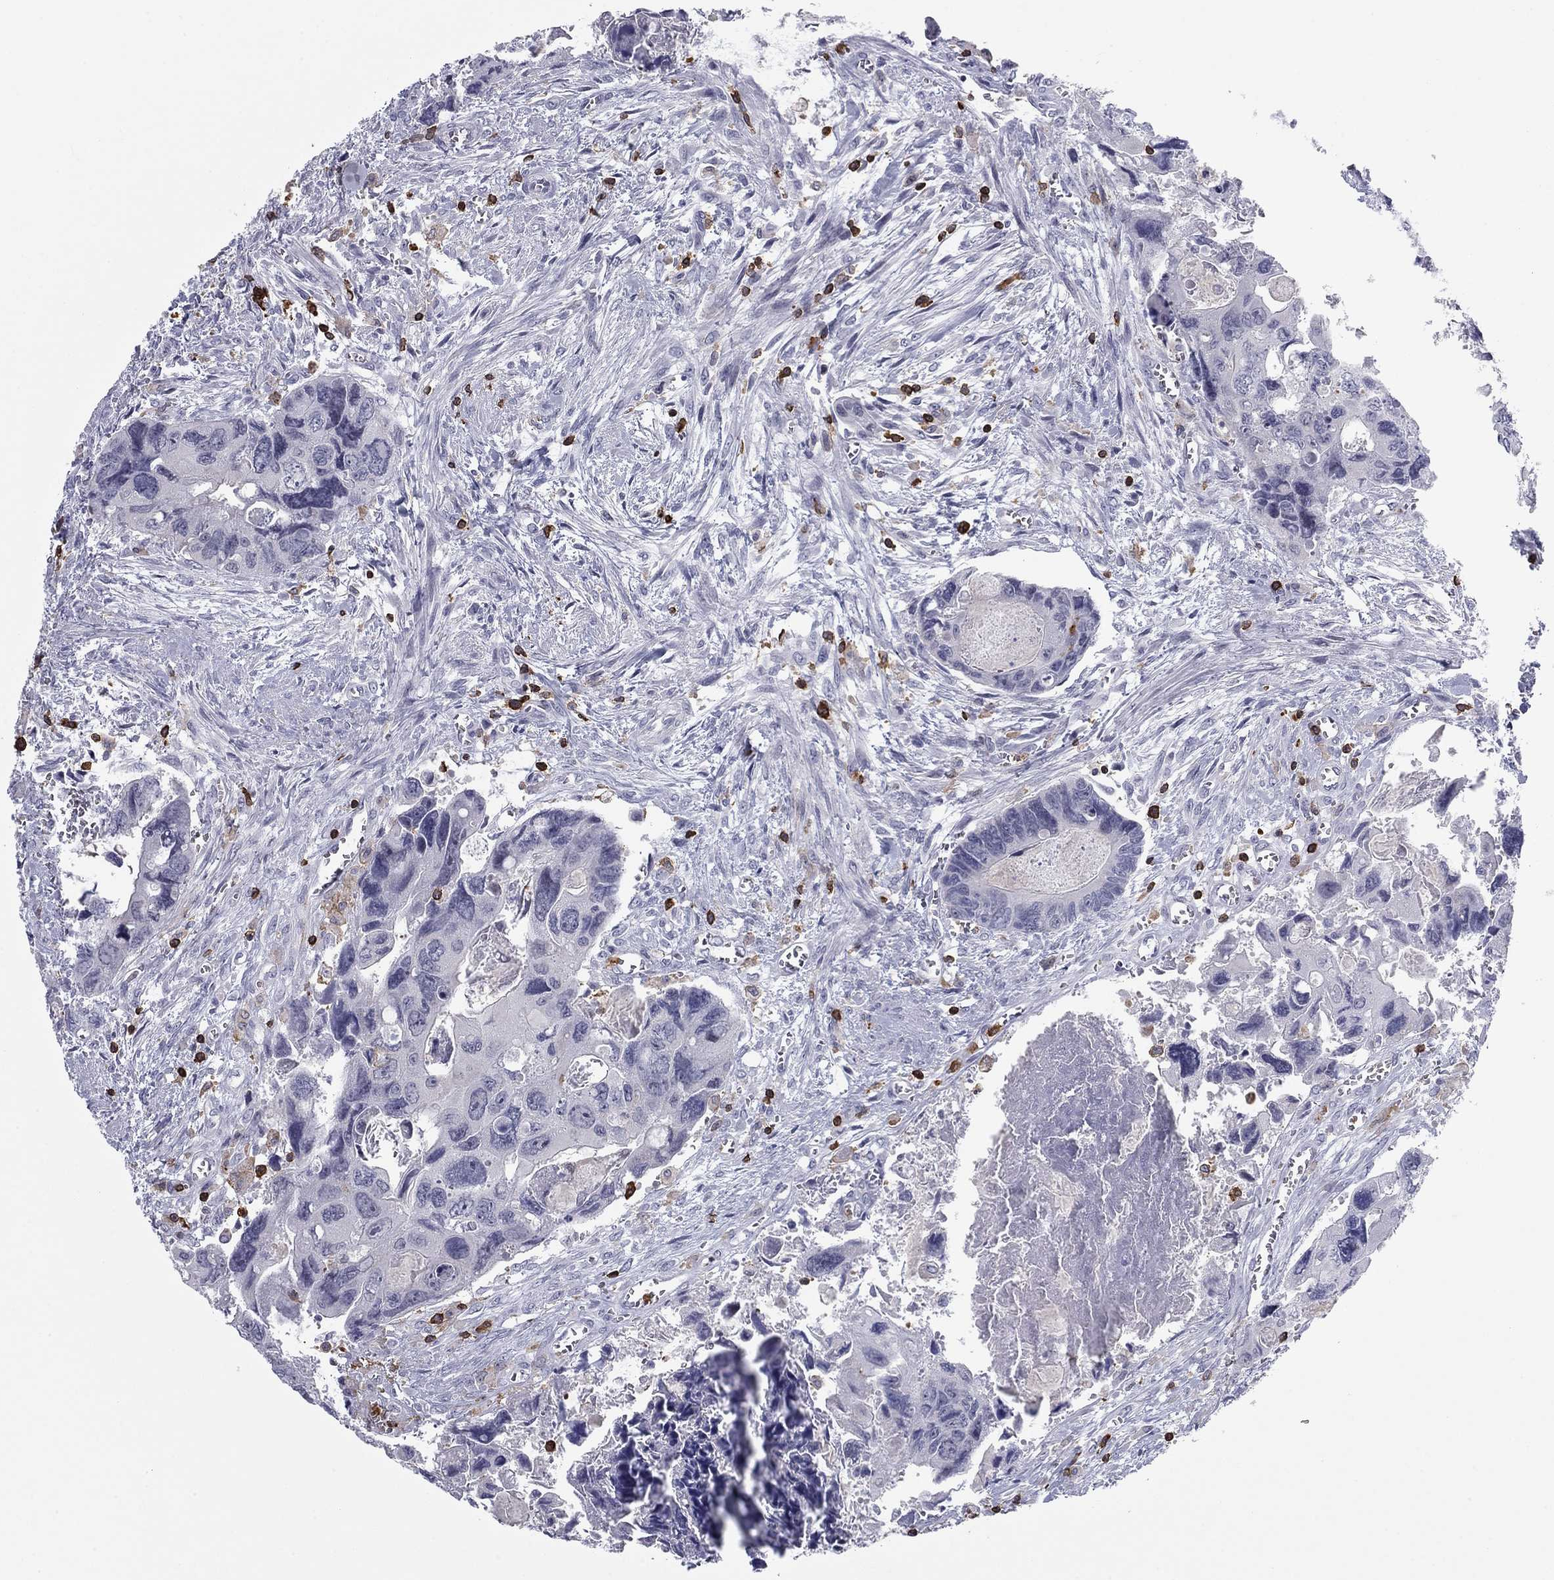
{"staining": {"intensity": "negative", "quantity": "none", "location": "none"}, "tissue": "colorectal cancer", "cell_type": "Tumor cells", "image_type": "cancer", "snomed": [{"axis": "morphology", "description": "Adenocarcinoma, NOS"}, {"axis": "topography", "description": "Rectum"}], "caption": "Adenocarcinoma (colorectal) was stained to show a protein in brown. There is no significant expression in tumor cells.", "gene": "ARHGAP27", "patient": {"sex": "male", "age": 62}}